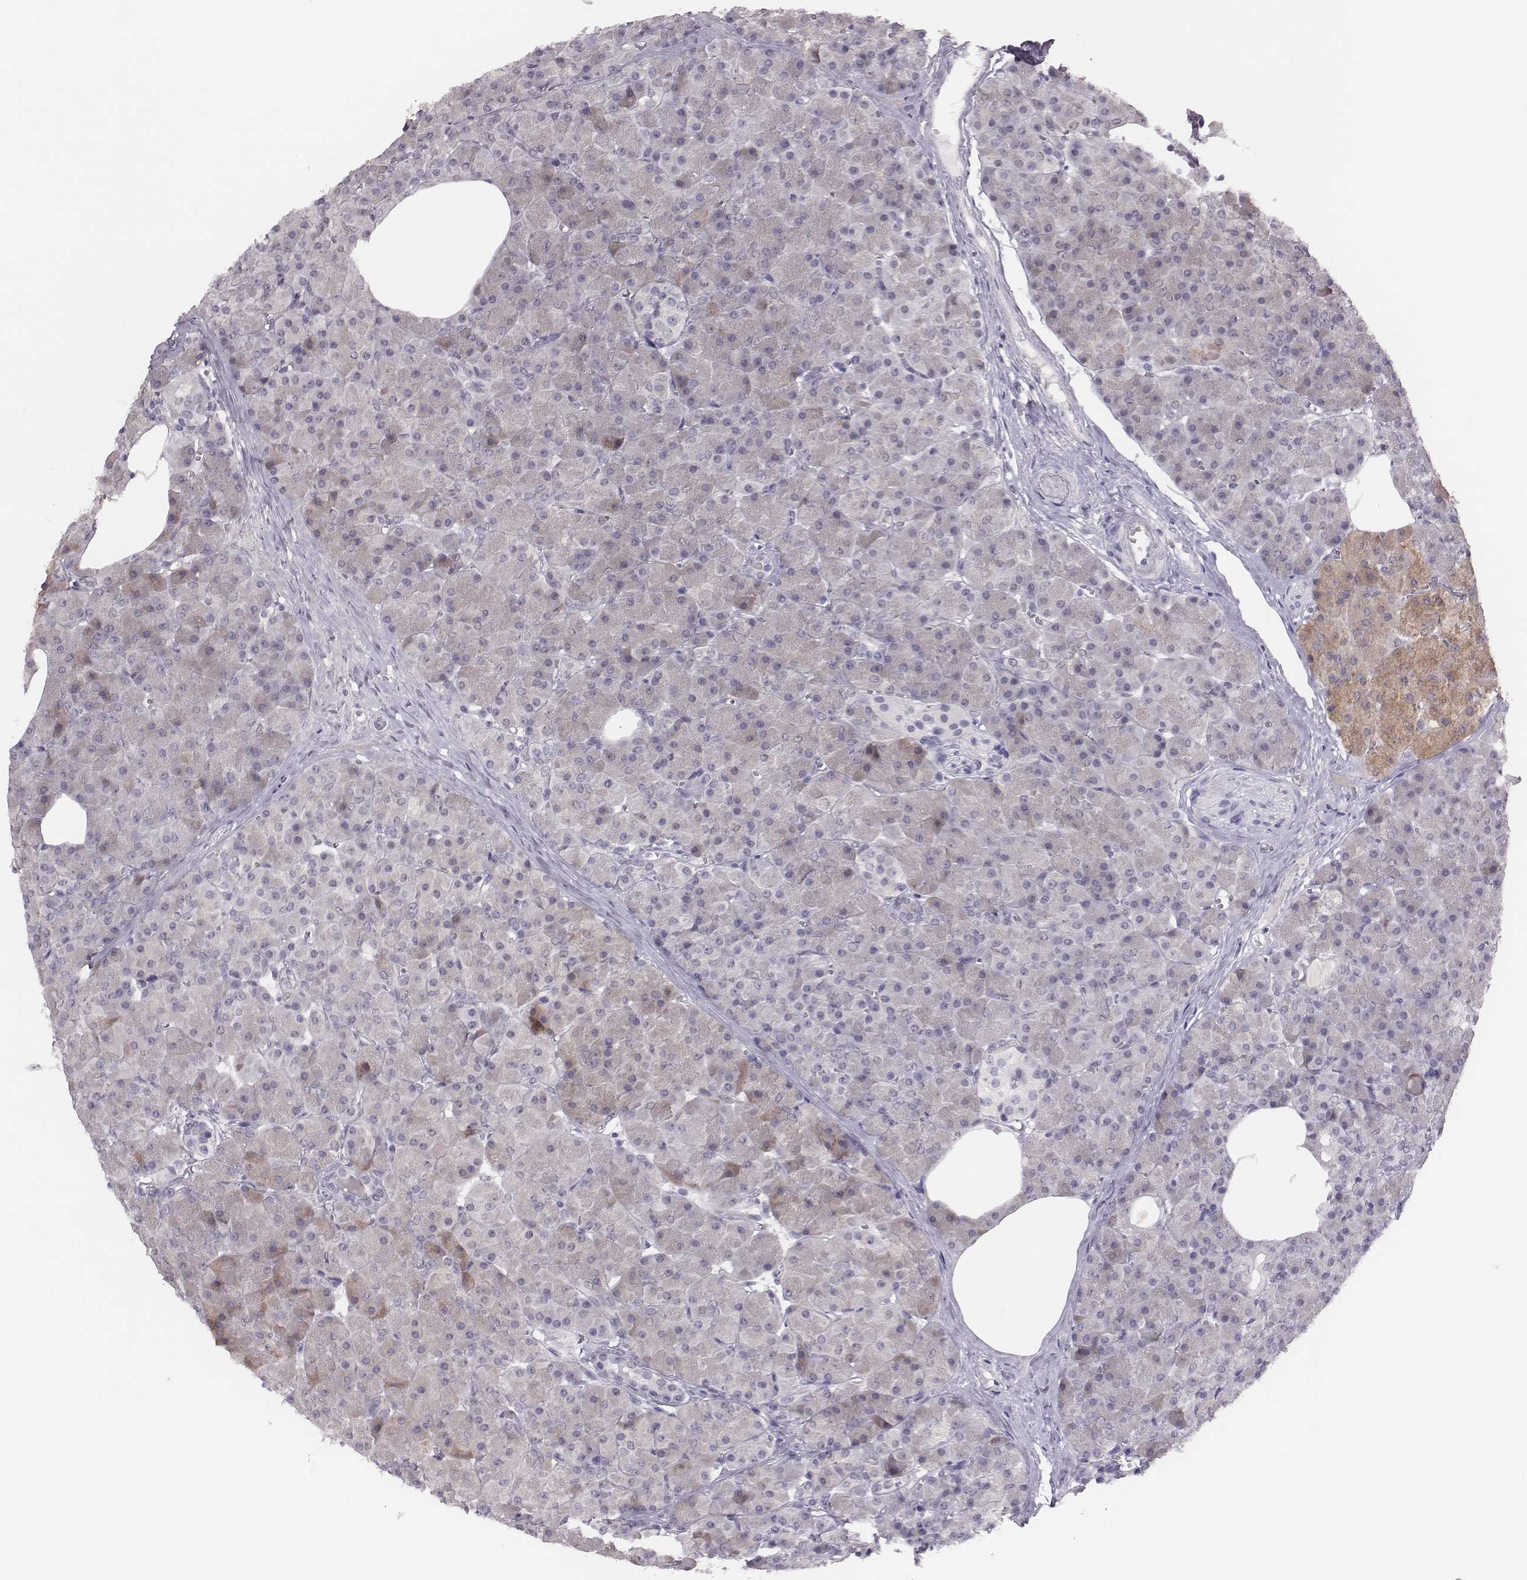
{"staining": {"intensity": "negative", "quantity": "none", "location": "none"}, "tissue": "pancreas", "cell_type": "Exocrine glandular cells", "image_type": "normal", "snomed": [{"axis": "morphology", "description": "Normal tissue, NOS"}, {"axis": "topography", "description": "Pancreas"}], "caption": "Immunohistochemistry (IHC) photomicrograph of benign pancreas: pancreas stained with DAB reveals no significant protein positivity in exocrine glandular cells. (DAB (3,3'-diaminobenzidine) immunohistochemistry (IHC), high magnification).", "gene": "PBK", "patient": {"sex": "female", "age": 45}}